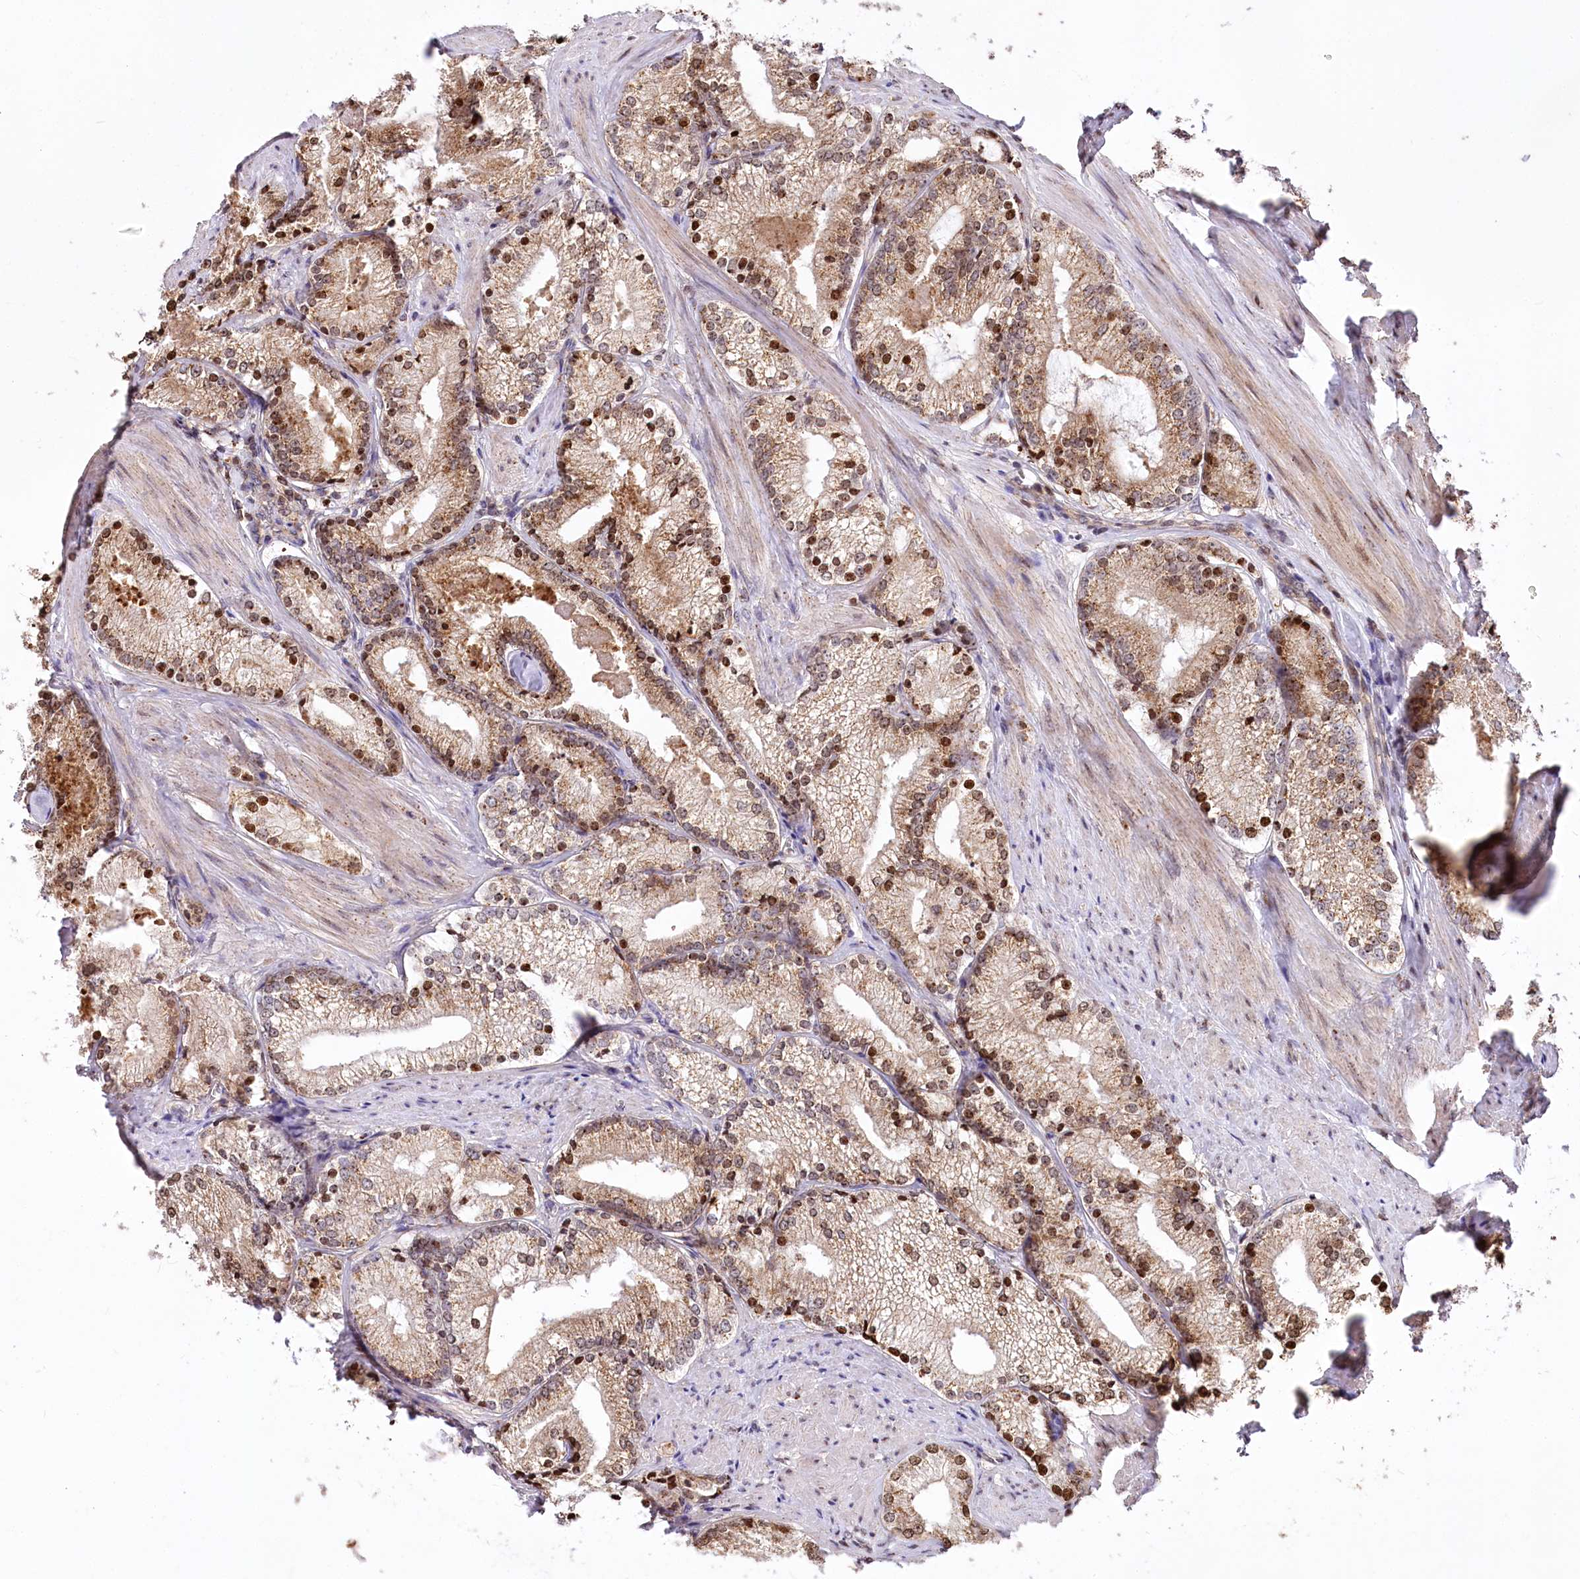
{"staining": {"intensity": "strong", "quantity": ">75%", "location": "nuclear"}, "tissue": "prostate cancer", "cell_type": "Tumor cells", "image_type": "cancer", "snomed": [{"axis": "morphology", "description": "Adenocarcinoma, High grade"}, {"axis": "topography", "description": "Prostate"}], "caption": "The image shows a brown stain indicating the presence of a protein in the nuclear of tumor cells in prostate high-grade adenocarcinoma.", "gene": "ZFYVE27", "patient": {"sex": "male", "age": 66}}